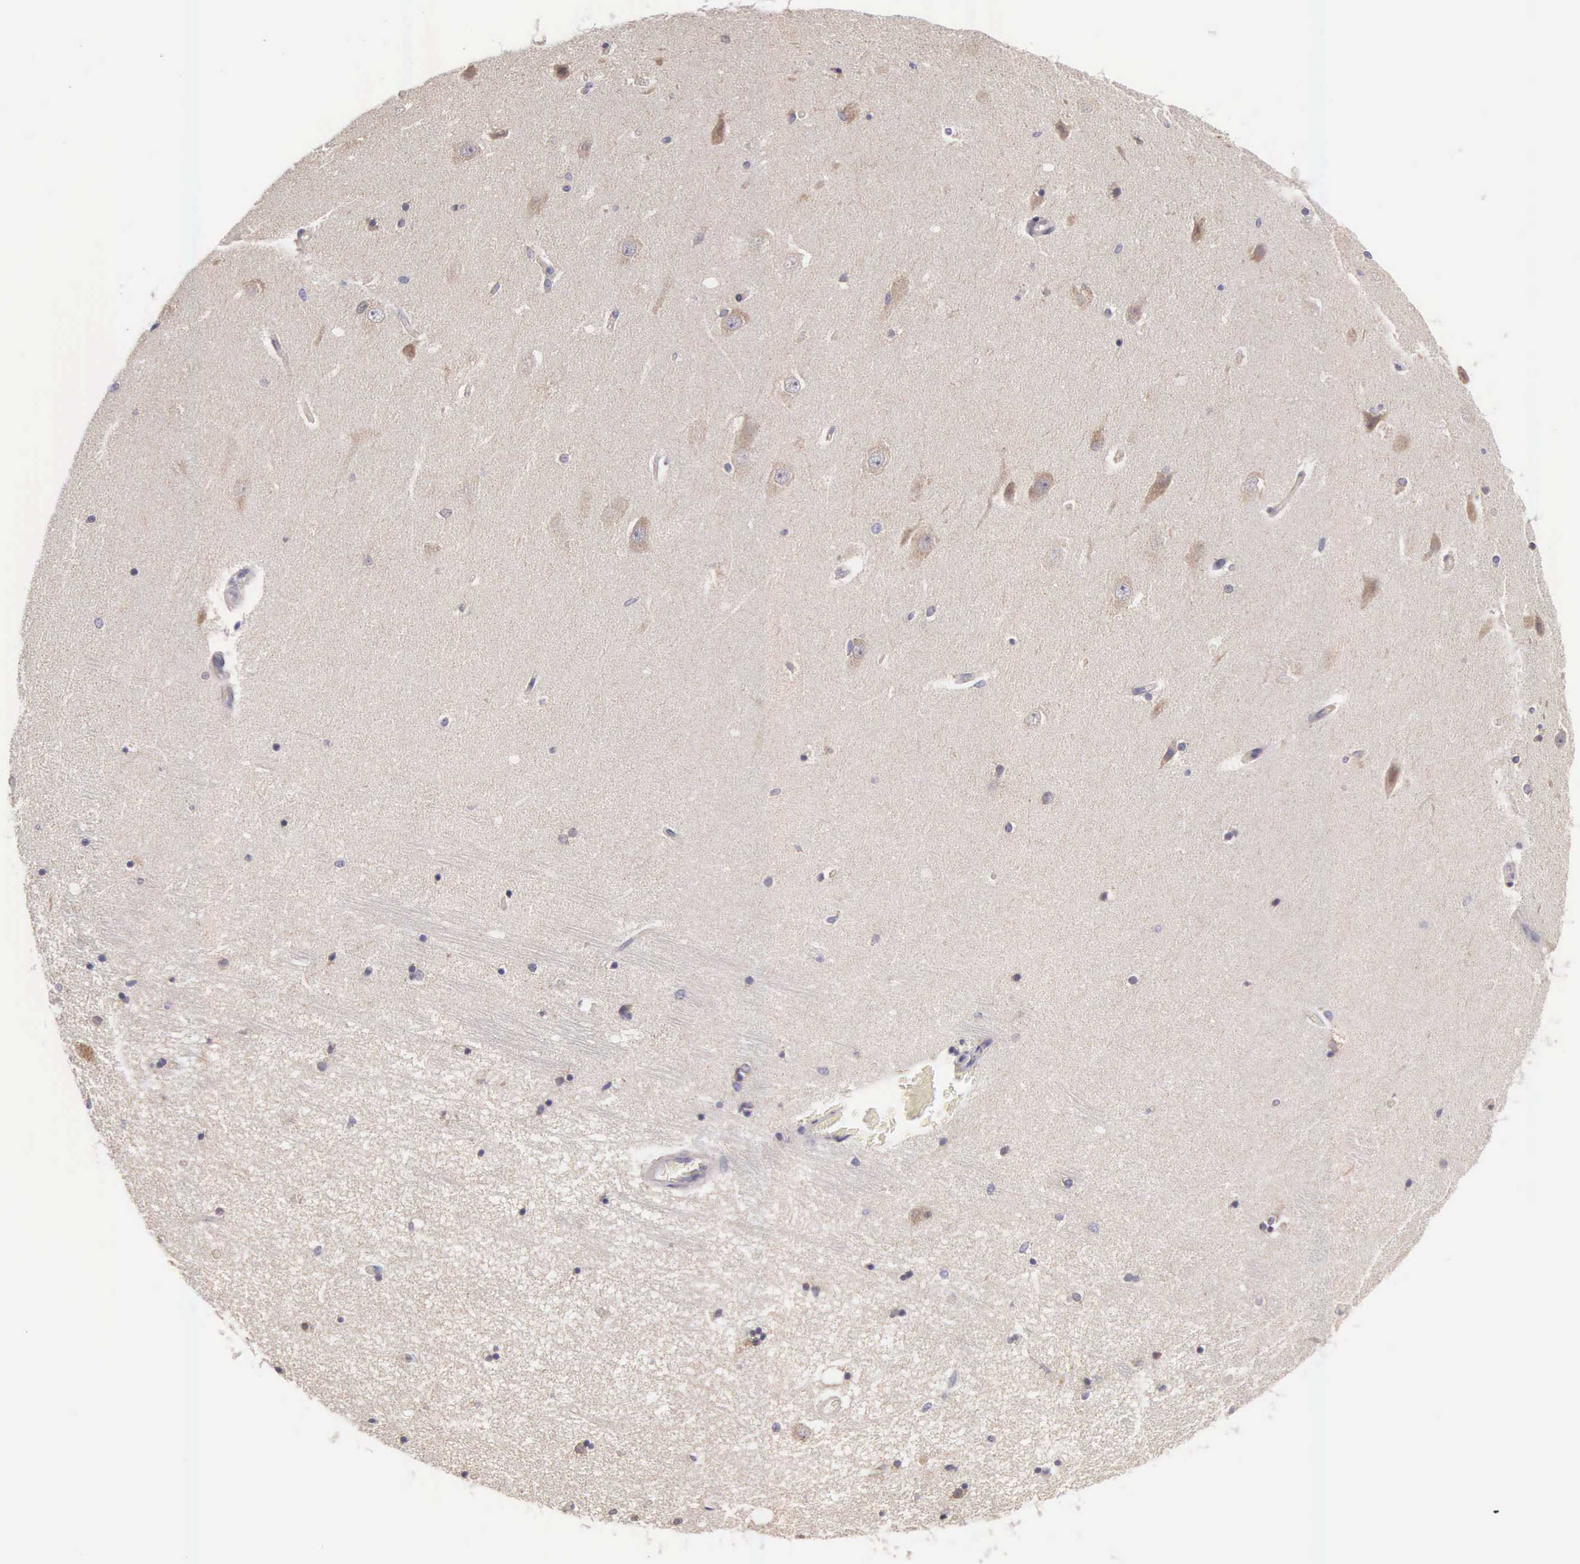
{"staining": {"intensity": "negative", "quantity": "none", "location": "none"}, "tissue": "hippocampus", "cell_type": "Glial cells", "image_type": "normal", "snomed": [{"axis": "morphology", "description": "Normal tissue, NOS"}, {"axis": "topography", "description": "Hippocampus"}], "caption": "Micrograph shows no protein expression in glial cells of unremarkable hippocampus. (Stains: DAB immunohistochemistry with hematoxylin counter stain, Microscopy: brightfield microscopy at high magnification).", "gene": "TXLNG", "patient": {"sex": "female", "age": 54}}